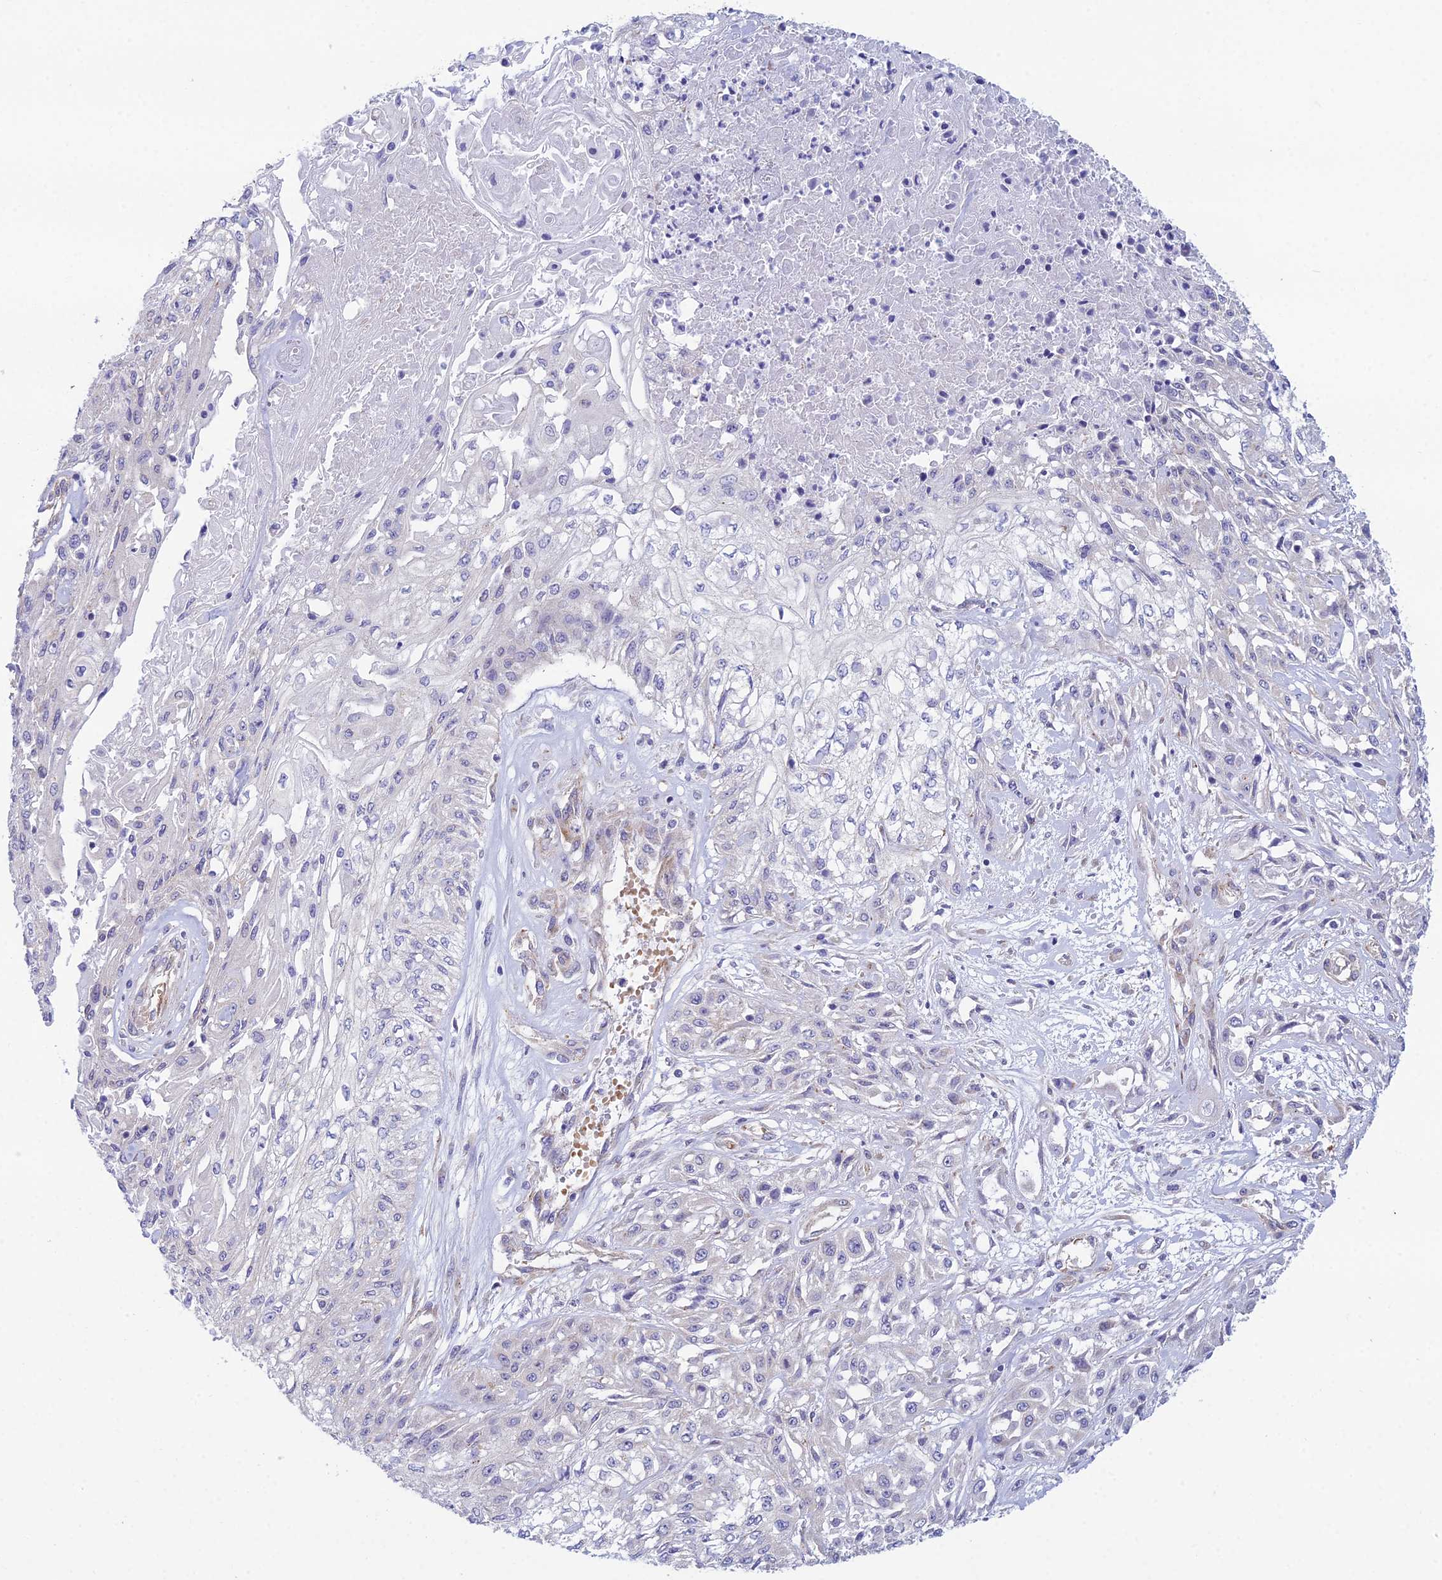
{"staining": {"intensity": "negative", "quantity": "none", "location": "none"}, "tissue": "skin cancer", "cell_type": "Tumor cells", "image_type": "cancer", "snomed": [{"axis": "morphology", "description": "Squamous cell carcinoma, NOS"}, {"axis": "morphology", "description": "Squamous cell carcinoma, metastatic, NOS"}, {"axis": "topography", "description": "Skin"}, {"axis": "topography", "description": "Lymph node"}], "caption": "High power microscopy photomicrograph of an immunohistochemistry micrograph of skin cancer (metastatic squamous cell carcinoma), revealing no significant staining in tumor cells.", "gene": "ZNF564", "patient": {"sex": "male", "age": 75}}